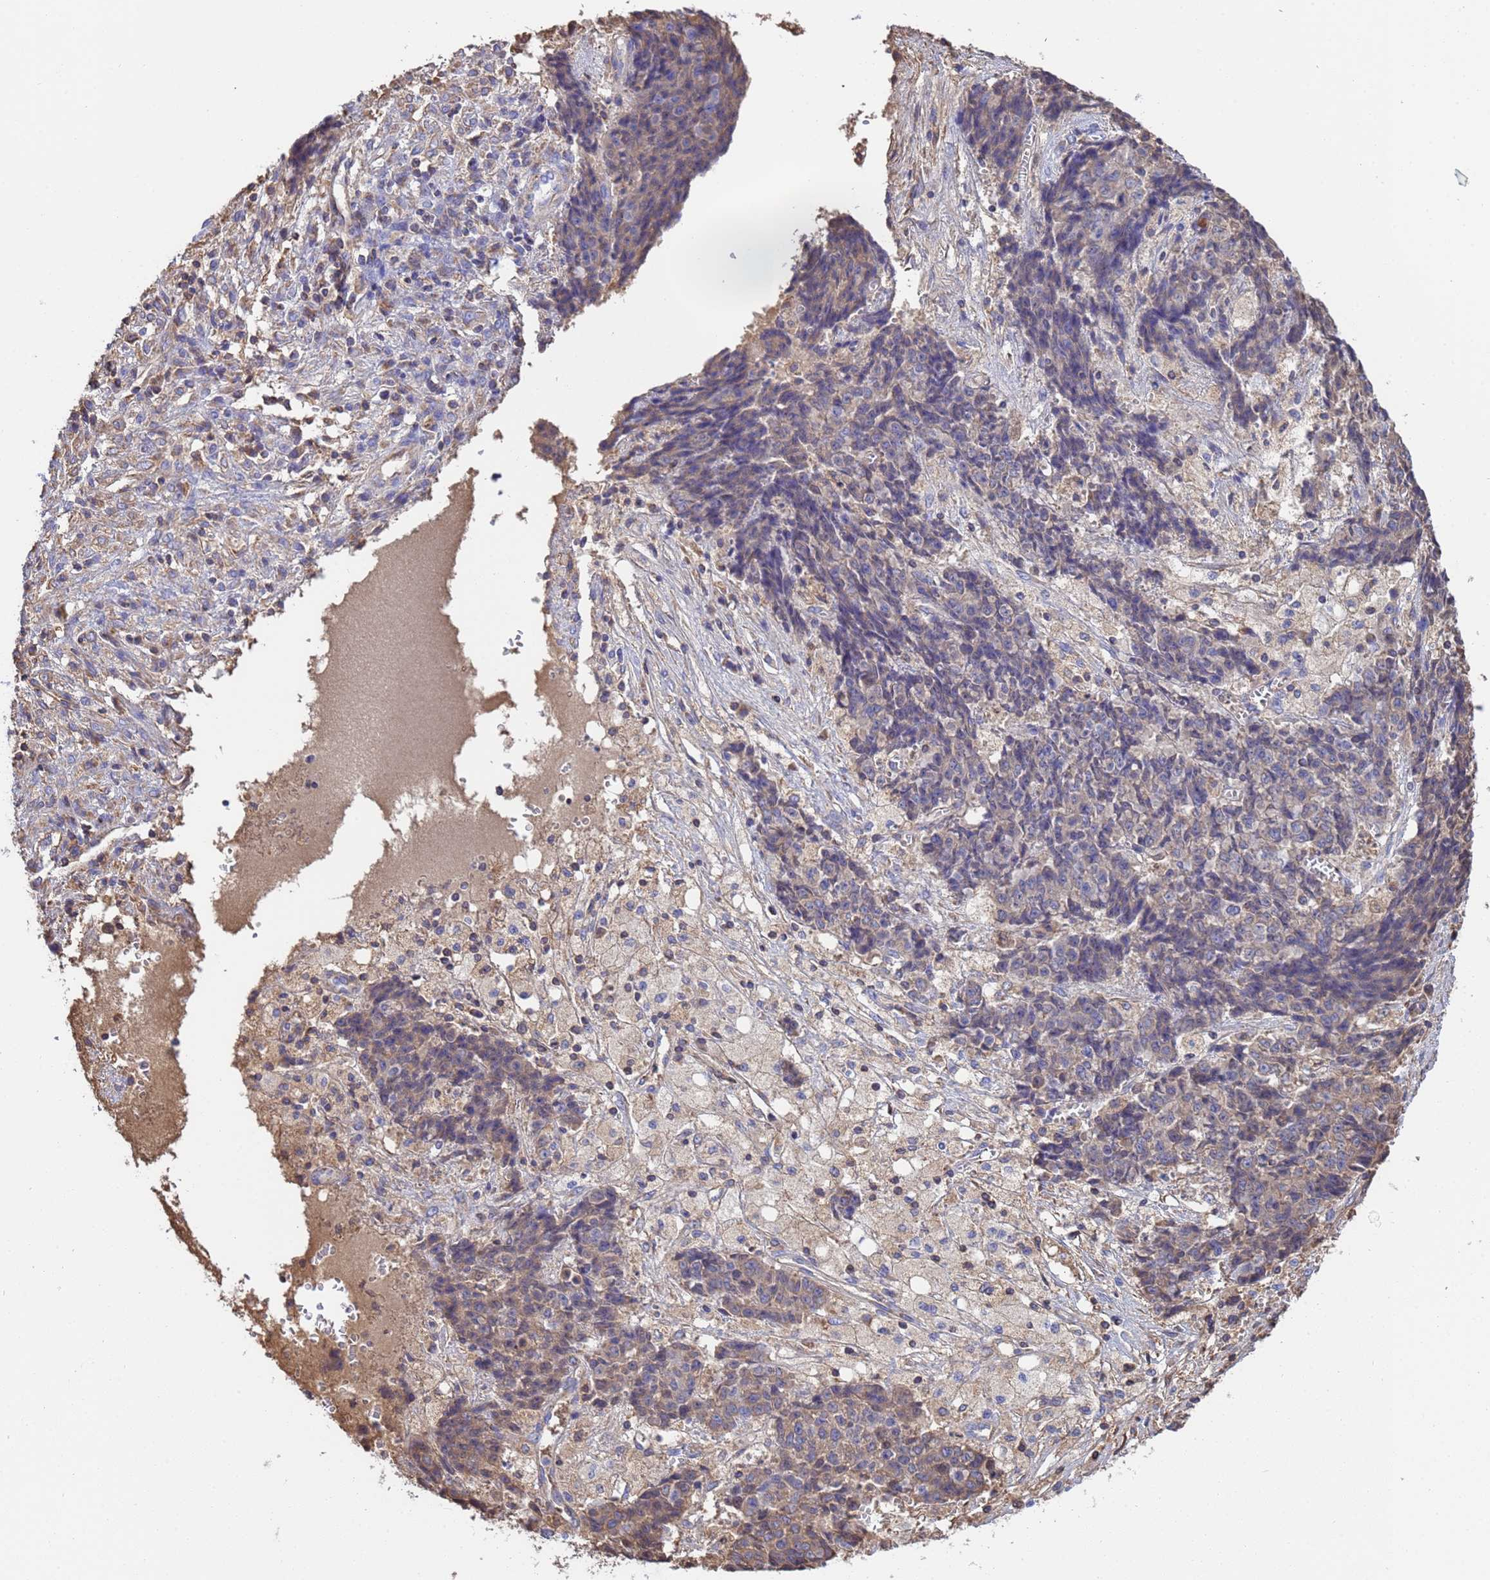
{"staining": {"intensity": "weak", "quantity": "<25%", "location": "cytoplasmic/membranous"}, "tissue": "ovarian cancer", "cell_type": "Tumor cells", "image_type": "cancer", "snomed": [{"axis": "morphology", "description": "Carcinoma, endometroid"}, {"axis": "topography", "description": "Ovary"}], "caption": "Immunohistochemistry image of human ovarian cancer (endometroid carcinoma) stained for a protein (brown), which demonstrates no positivity in tumor cells.", "gene": "GLUD1", "patient": {"sex": "female", "age": 42}}